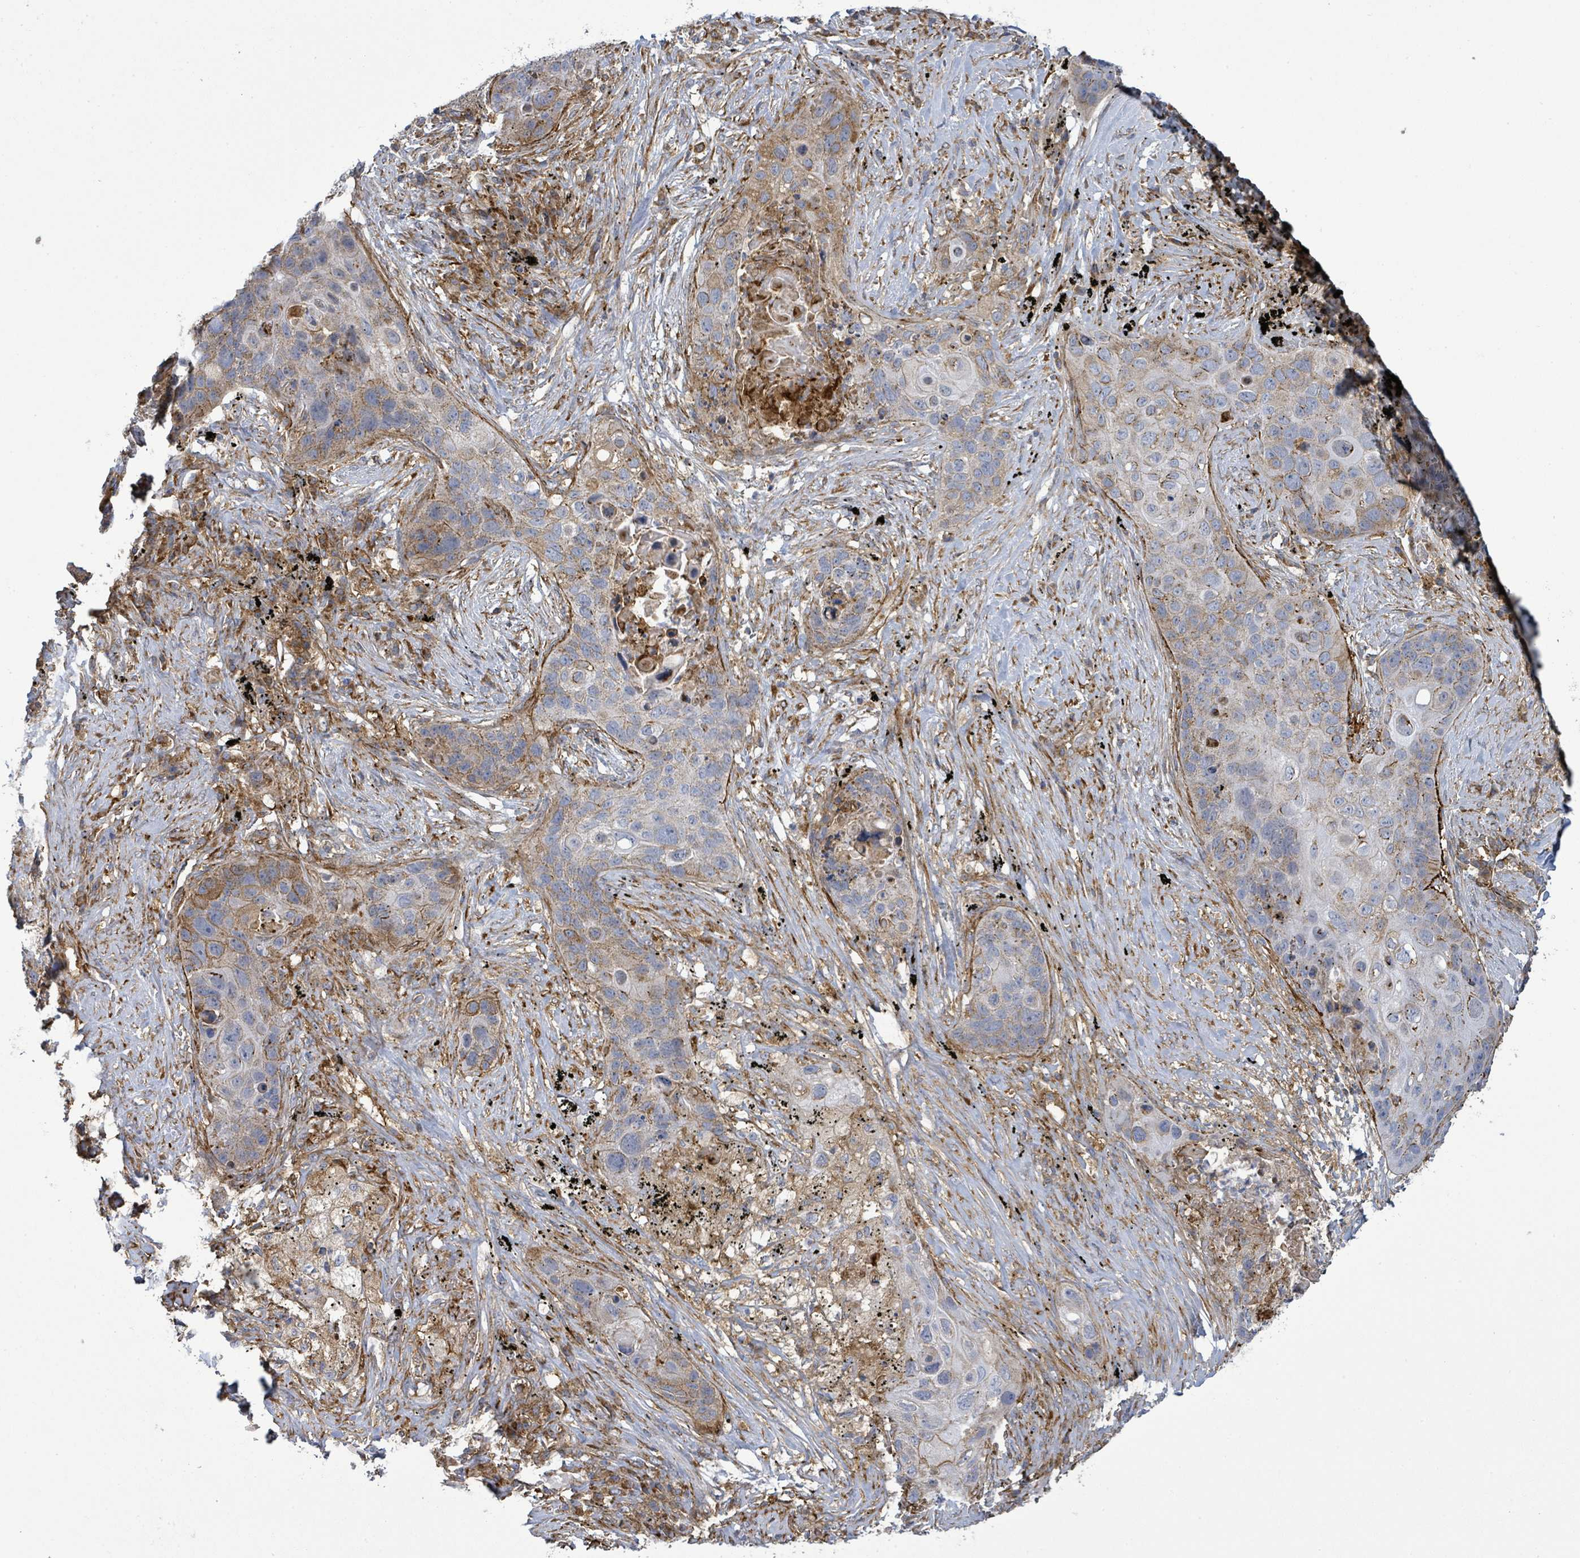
{"staining": {"intensity": "moderate", "quantity": "<25%", "location": "cytoplasmic/membranous"}, "tissue": "lung cancer", "cell_type": "Tumor cells", "image_type": "cancer", "snomed": [{"axis": "morphology", "description": "Squamous cell carcinoma, NOS"}, {"axis": "topography", "description": "Lung"}], "caption": "Lung cancer (squamous cell carcinoma) was stained to show a protein in brown. There is low levels of moderate cytoplasmic/membranous staining in approximately <25% of tumor cells.", "gene": "EGFL7", "patient": {"sex": "female", "age": 63}}